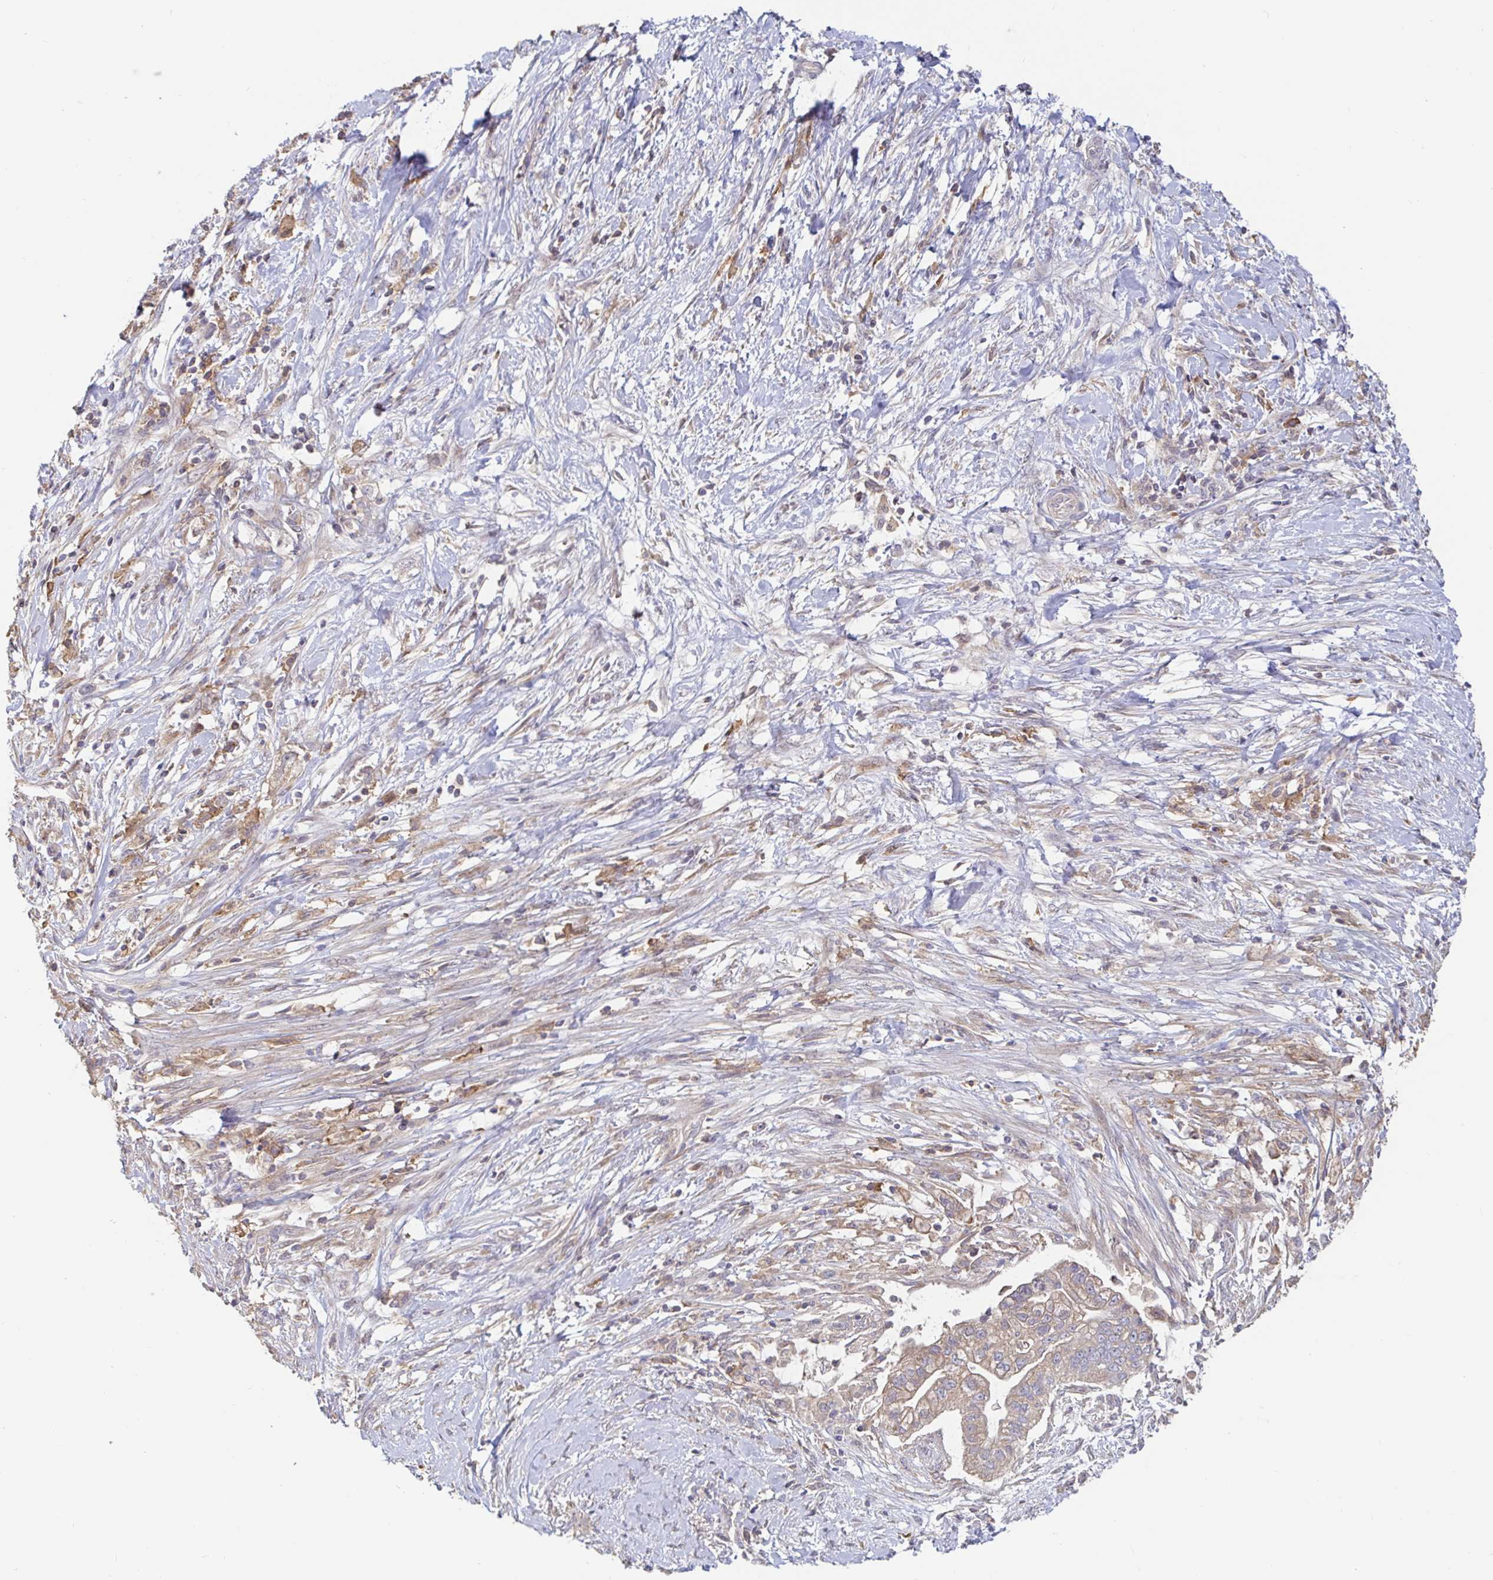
{"staining": {"intensity": "weak", "quantity": ">75%", "location": "cytoplasmic/membranous"}, "tissue": "pancreatic cancer", "cell_type": "Tumor cells", "image_type": "cancer", "snomed": [{"axis": "morphology", "description": "Adenocarcinoma, NOS"}, {"axis": "topography", "description": "Pancreas"}], "caption": "Immunohistochemistry (IHC) micrograph of neoplastic tissue: pancreatic cancer (adenocarcinoma) stained using IHC reveals low levels of weak protein expression localized specifically in the cytoplasmic/membranous of tumor cells, appearing as a cytoplasmic/membranous brown color.", "gene": "LARP1", "patient": {"sex": "male", "age": 70}}